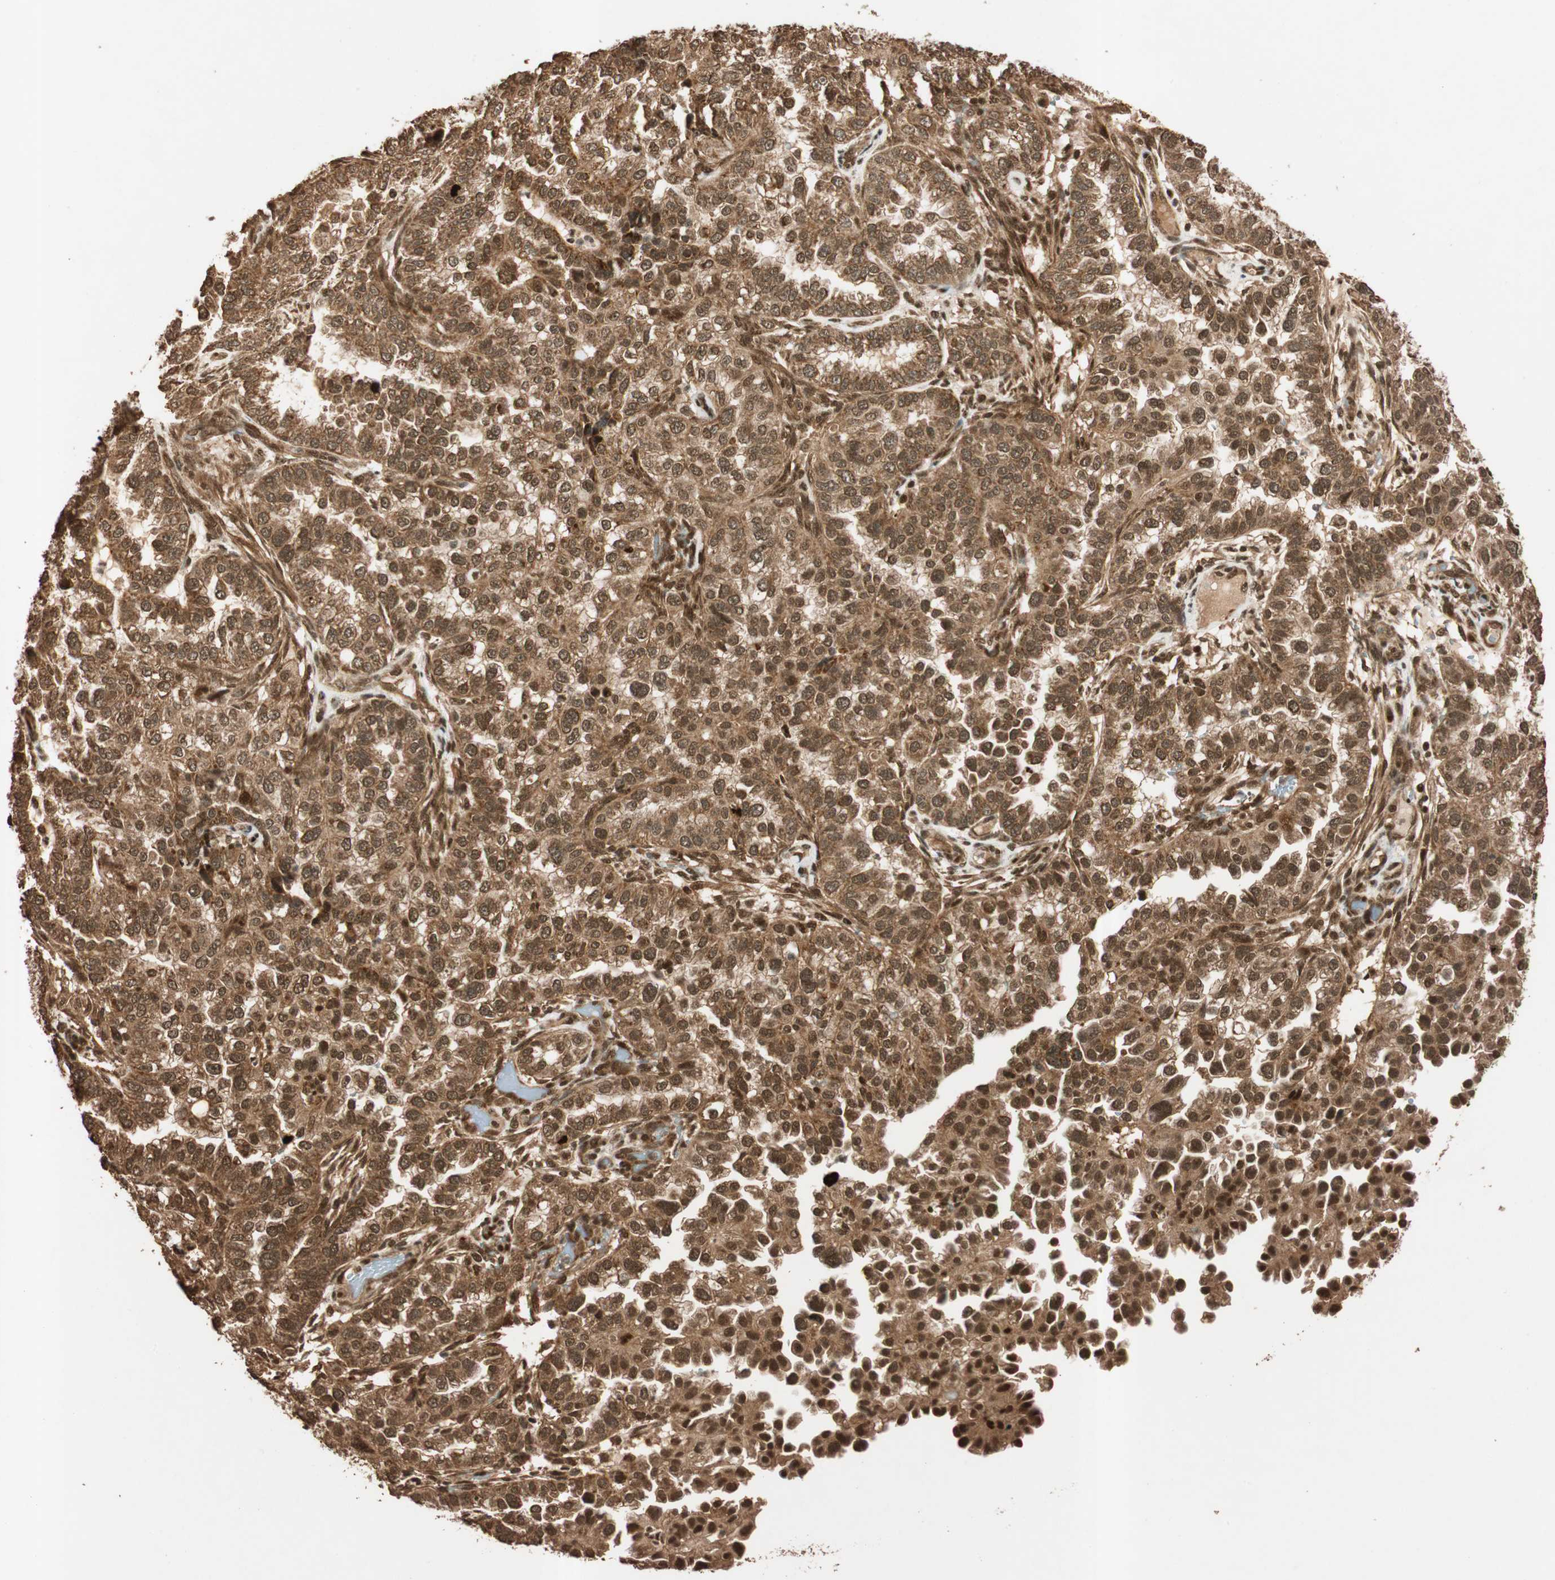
{"staining": {"intensity": "moderate", "quantity": ">75%", "location": "cytoplasmic/membranous,nuclear"}, "tissue": "endometrial cancer", "cell_type": "Tumor cells", "image_type": "cancer", "snomed": [{"axis": "morphology", "description": "Adenocarcinoma, NOS"}, {"axis": "topography", "description": "Endometrium"}], "caption": "High-power microscopy captured an immunohistochemistry micrograph of adenocarcinoma (endometrial), revealing moderate cytoplasmic/membranous and nuclear staining in about >75% of tumor cells.", "gene": "ALKBH5", "patient": {"sex": "female", "age": 85}}